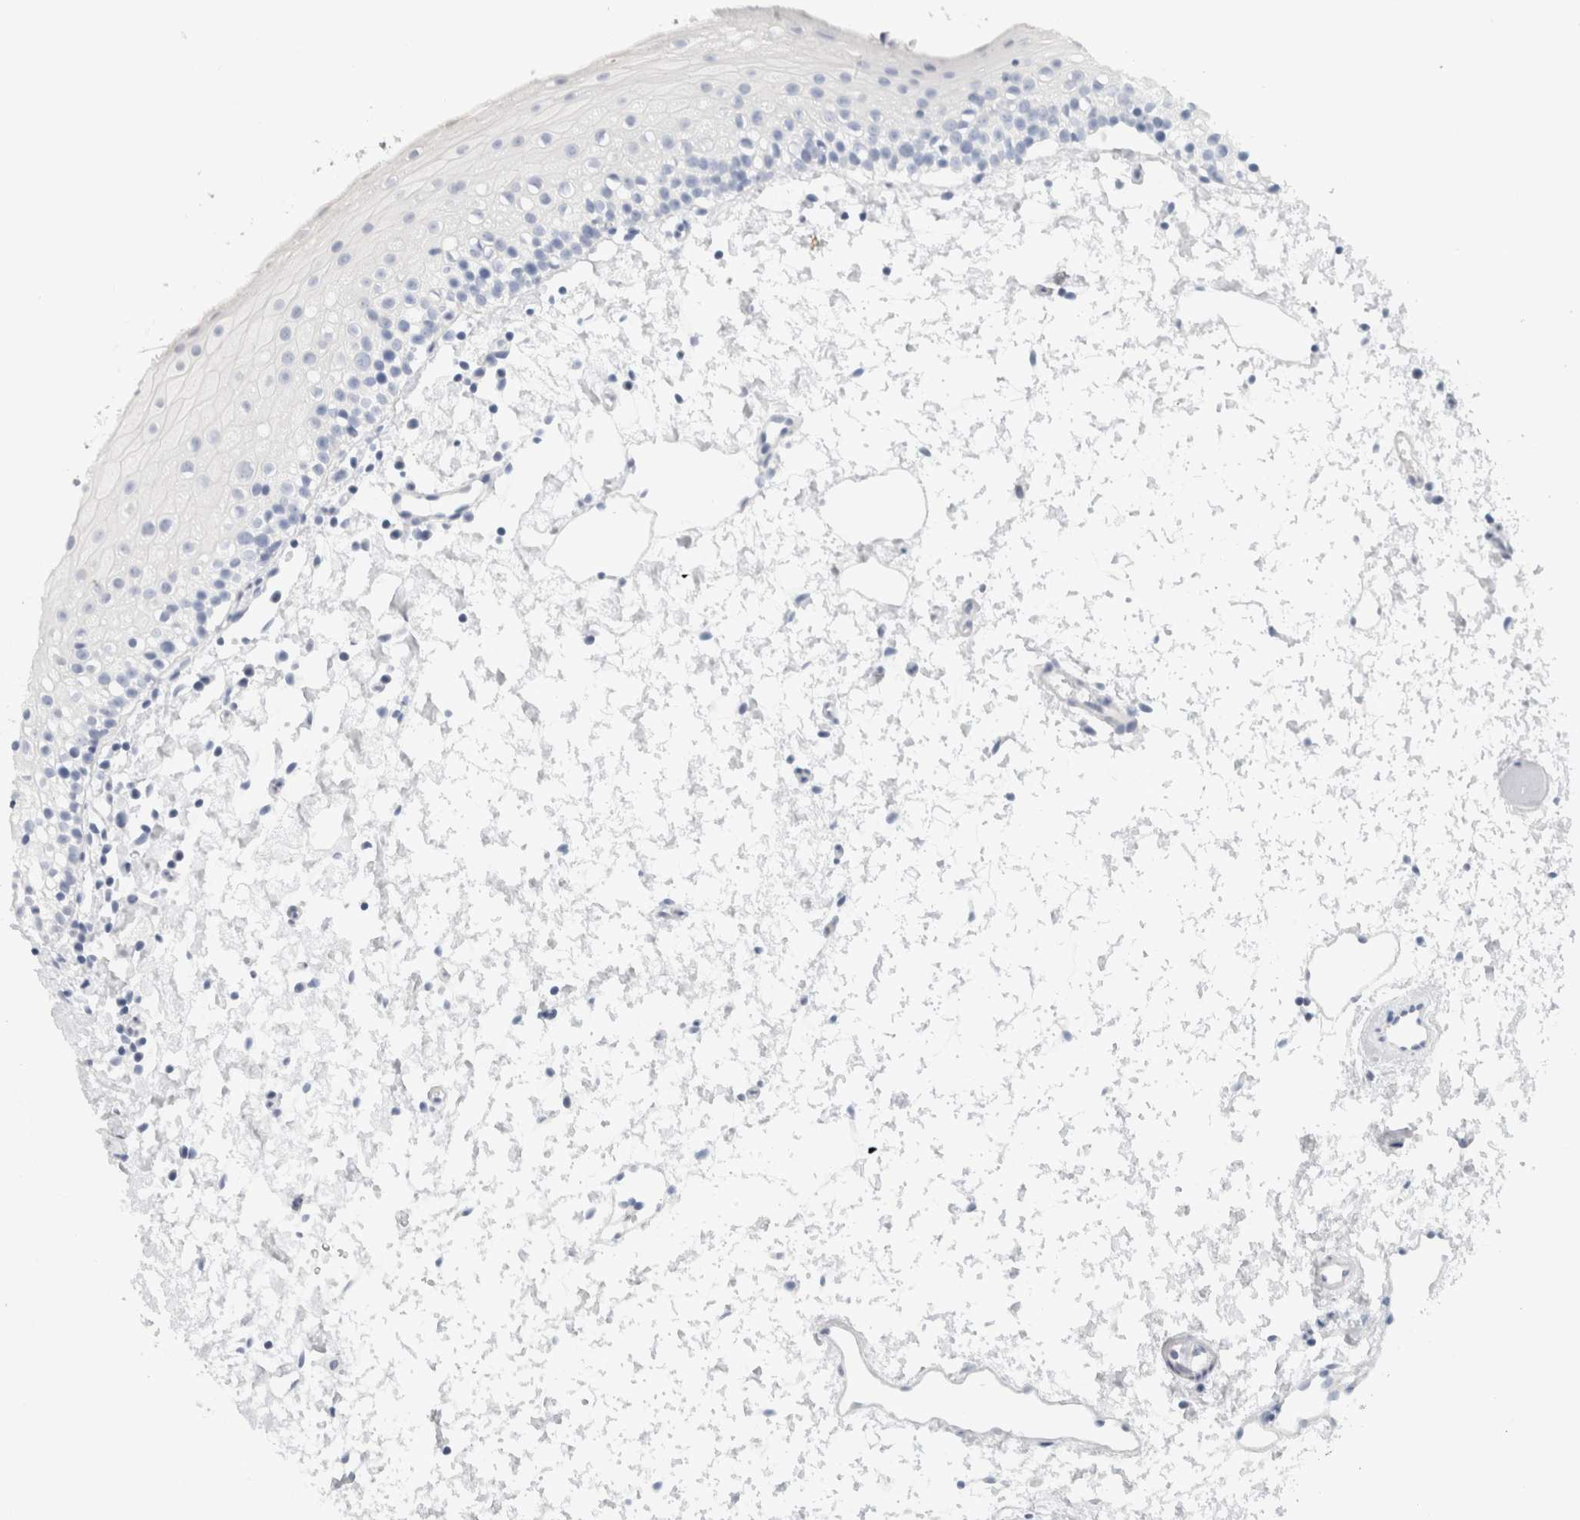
{"staining": {"intensity": "negative", "quantity": "none", "location": "none"}, "tissue": "oral mucosa", "cell_type": "Squamous epithelial cells", "image_type": "normal", "snomed": [{"axis": "morphology", "description": "Normal tissue, NOS"}, {"axis": "topography", "description": "Oral tissue"}], "caption": "IHC of unremarkable human oral mucosa displays no positivity in squamous epithelial cells. (Brightfield microscopy of DAB (3,3'-diaminobenzidine) immunohistochemistry (IHC) at high magnification).", "gene": "SLC6A1", "patient": {"sex": "male", "age": 28}}